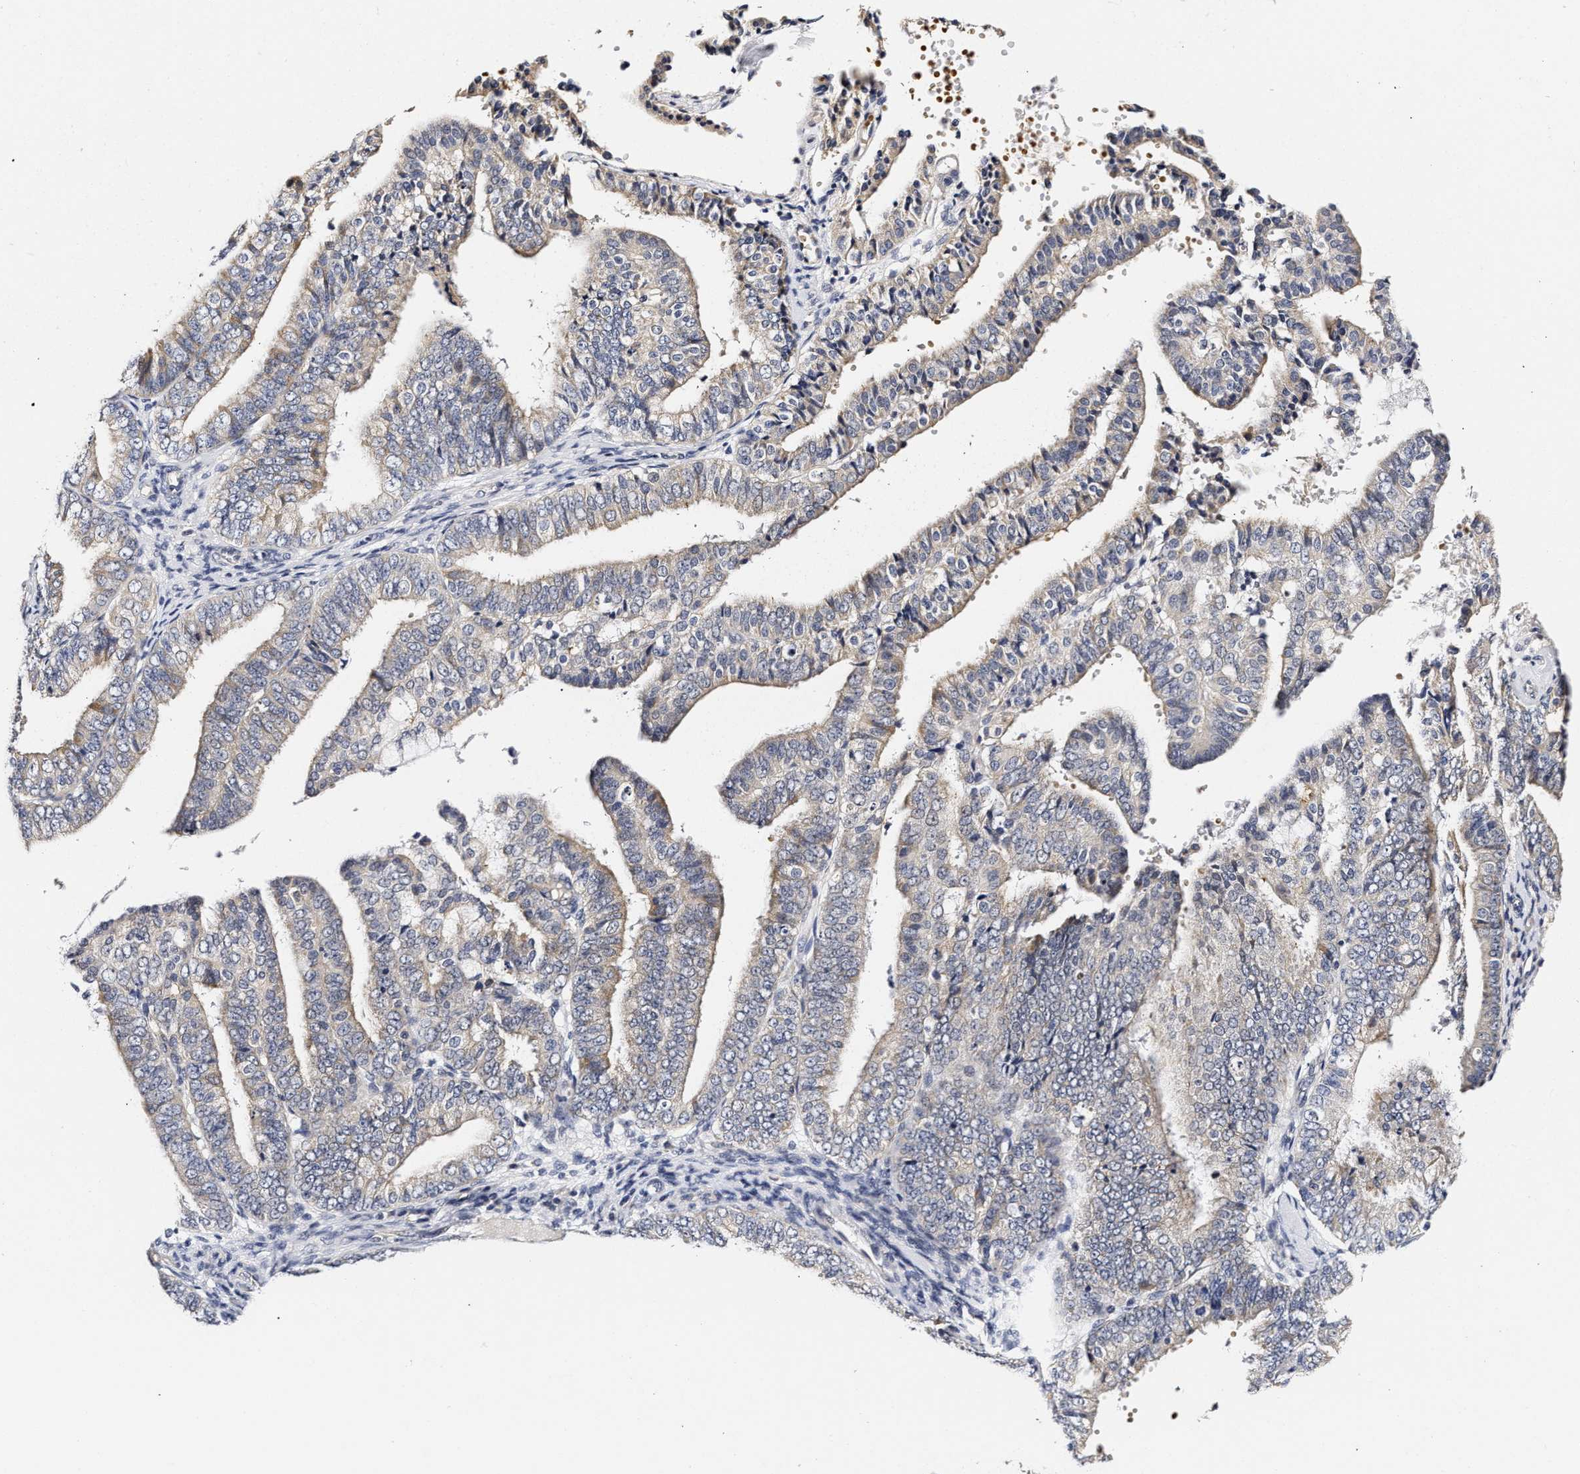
{"staining": {"intensity": "weak", "quantity": "25%-75%", "location": "cytoplasmic/membranous"}, "tissue": "endometrial cancer", "cell_type": "Tumor cells", "image_type": "cancer", "snomed": [{"axis": "morphology", "description": "Adenocarcinoma, NOS"}, {"axis": "topography", "description": "Endometrium"}], "caption": "Immunohistochemical staining of human endometrial adenocarcinoma exhibits weak cytoplasmic/membranous protein staining in about 25%-75% of tumor cells. (DAB (3,3'-diaminobenzidine) IHC with brightfield microscopy, high magnification).", "gene": "RINT1", "patient": {"sex": "female", "age": 63}}